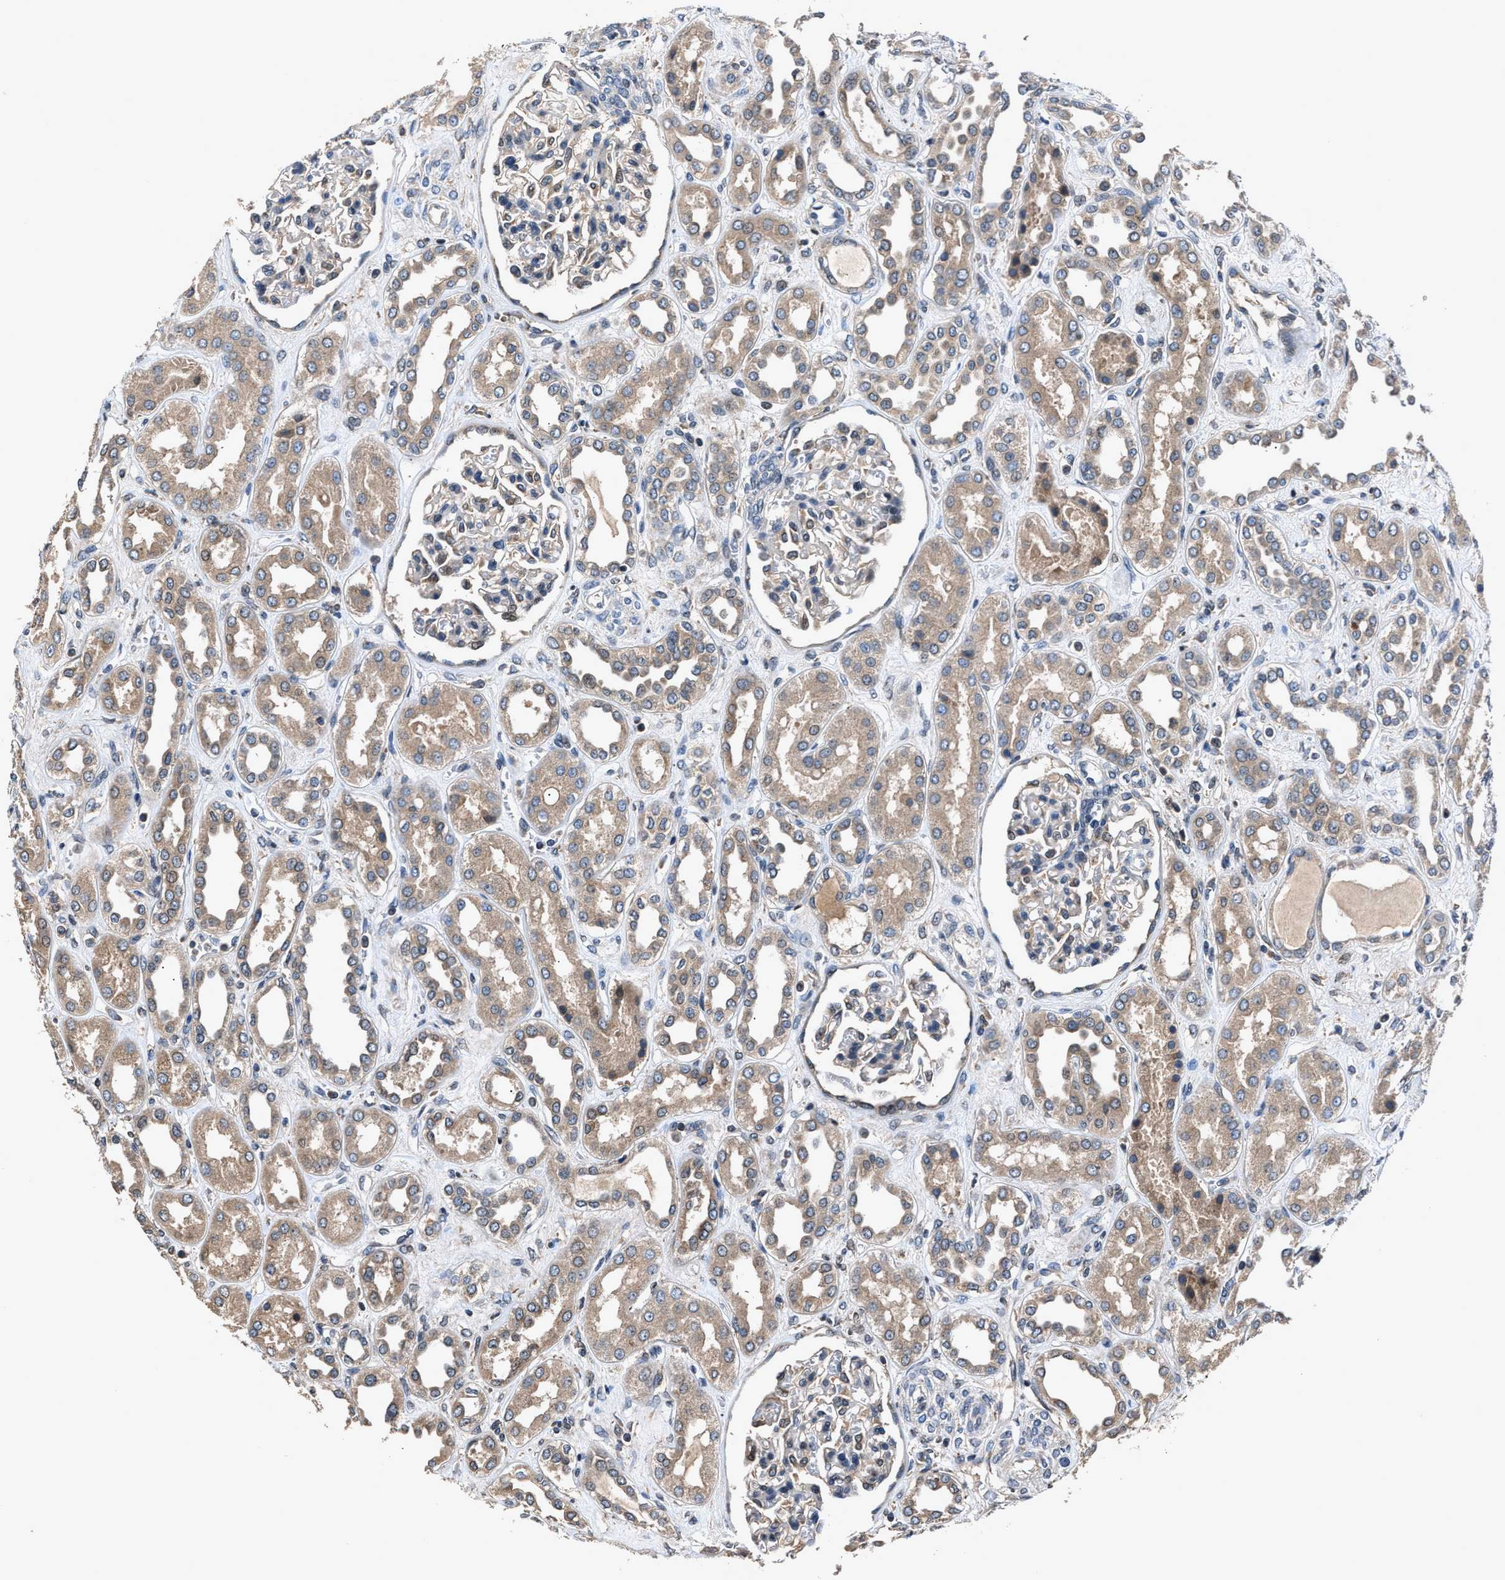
{"staining": {"intensity": "weak", "quantity": "25%-75%", "location": "cytoplasmic/membranous"}, "tissue": "kidney", "cell_type": "Cells in glomeruli", "image_type": "normal", "snomed": [{"axis": "morphology", "description": "Normal tissue, NOS"}, {"axis": "topography", "description": "Kidney"}], "caption": "IHC staining of unremarkable kidney, which reveals low levels of weak cytoplasmic/membranous positivity in approximately 25%-75% of cells in glomeruli indicating weak cytoplasmic/membranous protein expression. The staining was performed using DAB (brown) for protein detection and nuclei were counterstained in hematoxylin (blue).", "gene": "TNRC18", "patient": {"sex": "male", "age": 59}}